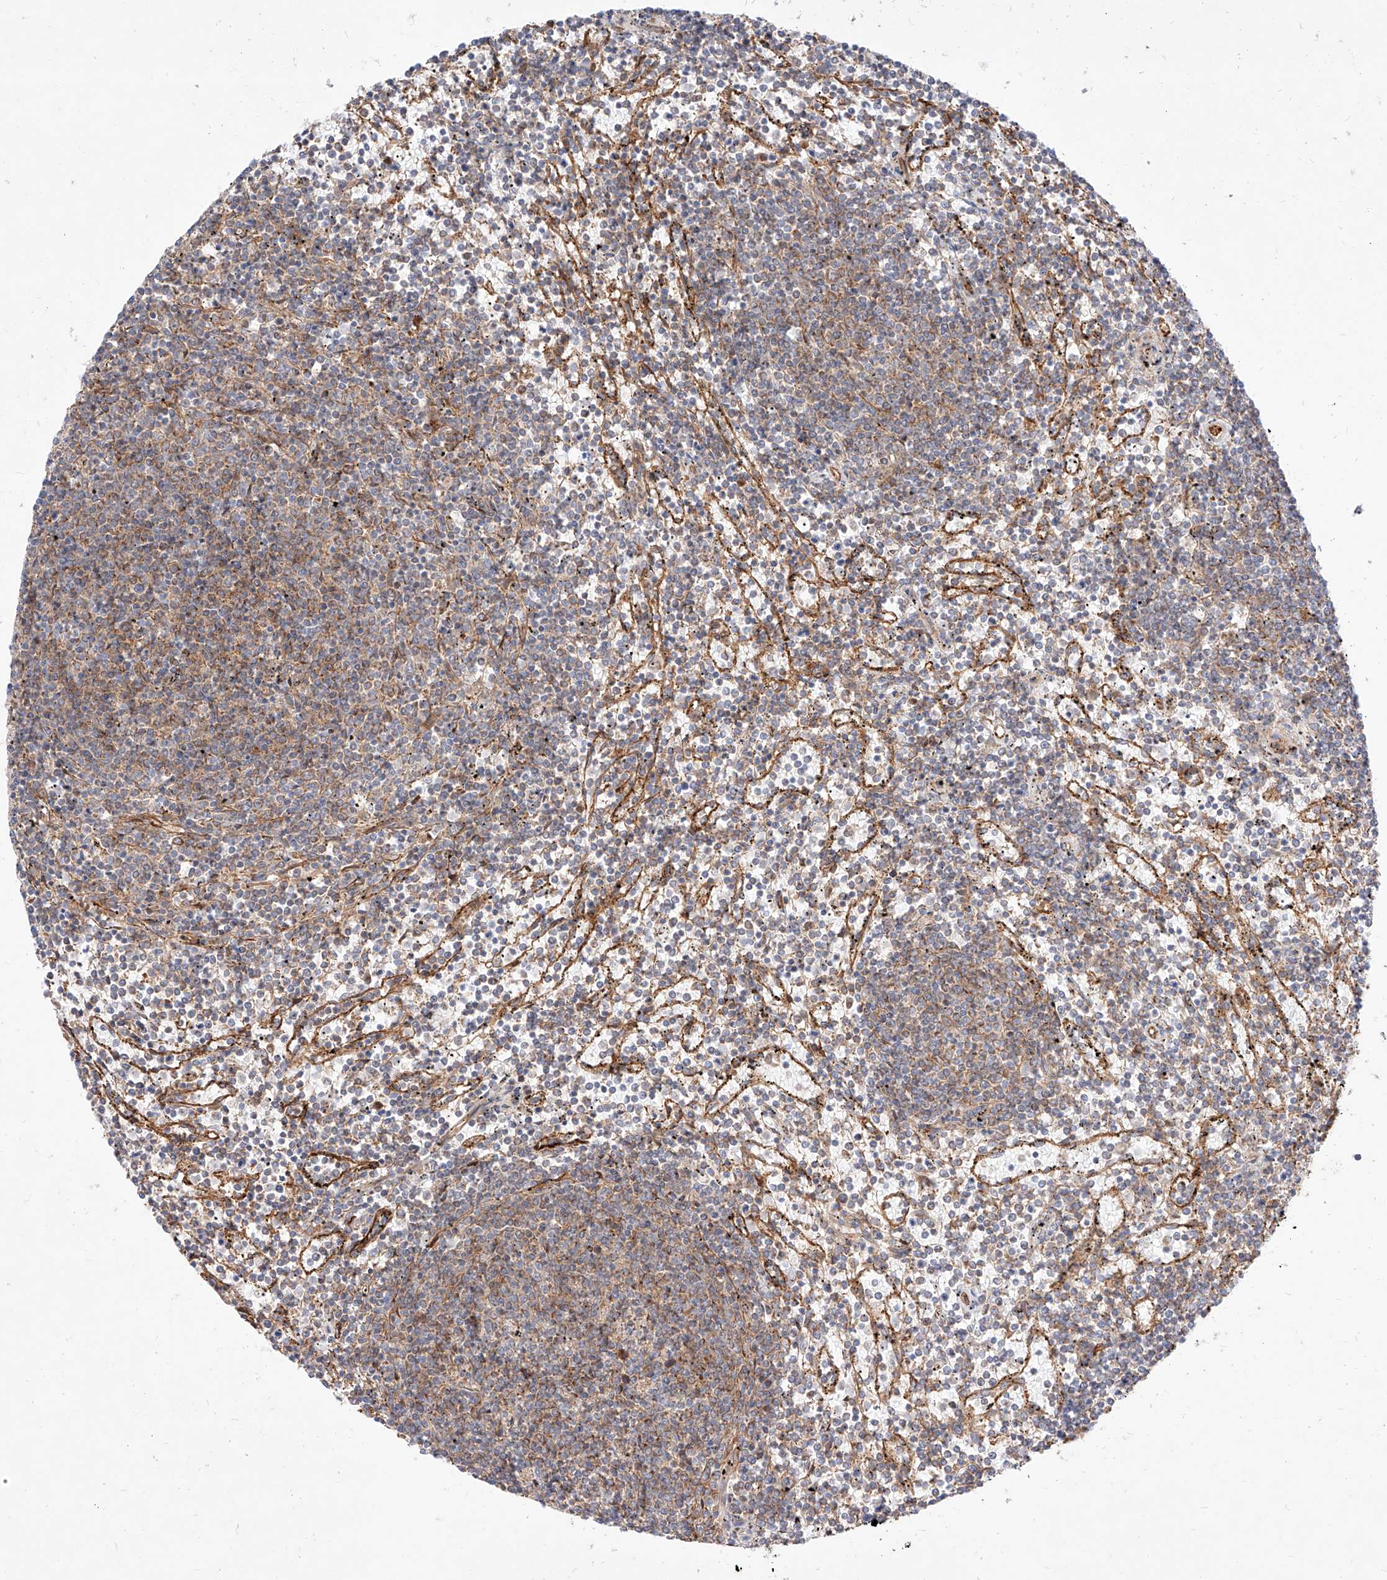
{"staining": {"intensity": "weak", "quantity": ">75%", "location": "cytoplasmic/membranous"}, "tissue": "lymphoma", "cell_type": "Tumor cells", "image_type": "cancer", "snomed": [{"axis": "morphology", "description": "Malignant lymphoma, non-Hodgkin's type, Low grade"}, {"axis": "topography", "description": "Spleen"}], "caption": "Immunohistochemical staining of human lymphoma displays weak cytoplasmic/membranous protein expression in approximately >75% of tumor cells.", "gene": "CSGALNACT2", "patient": {"sex": "female", "age": 50}}